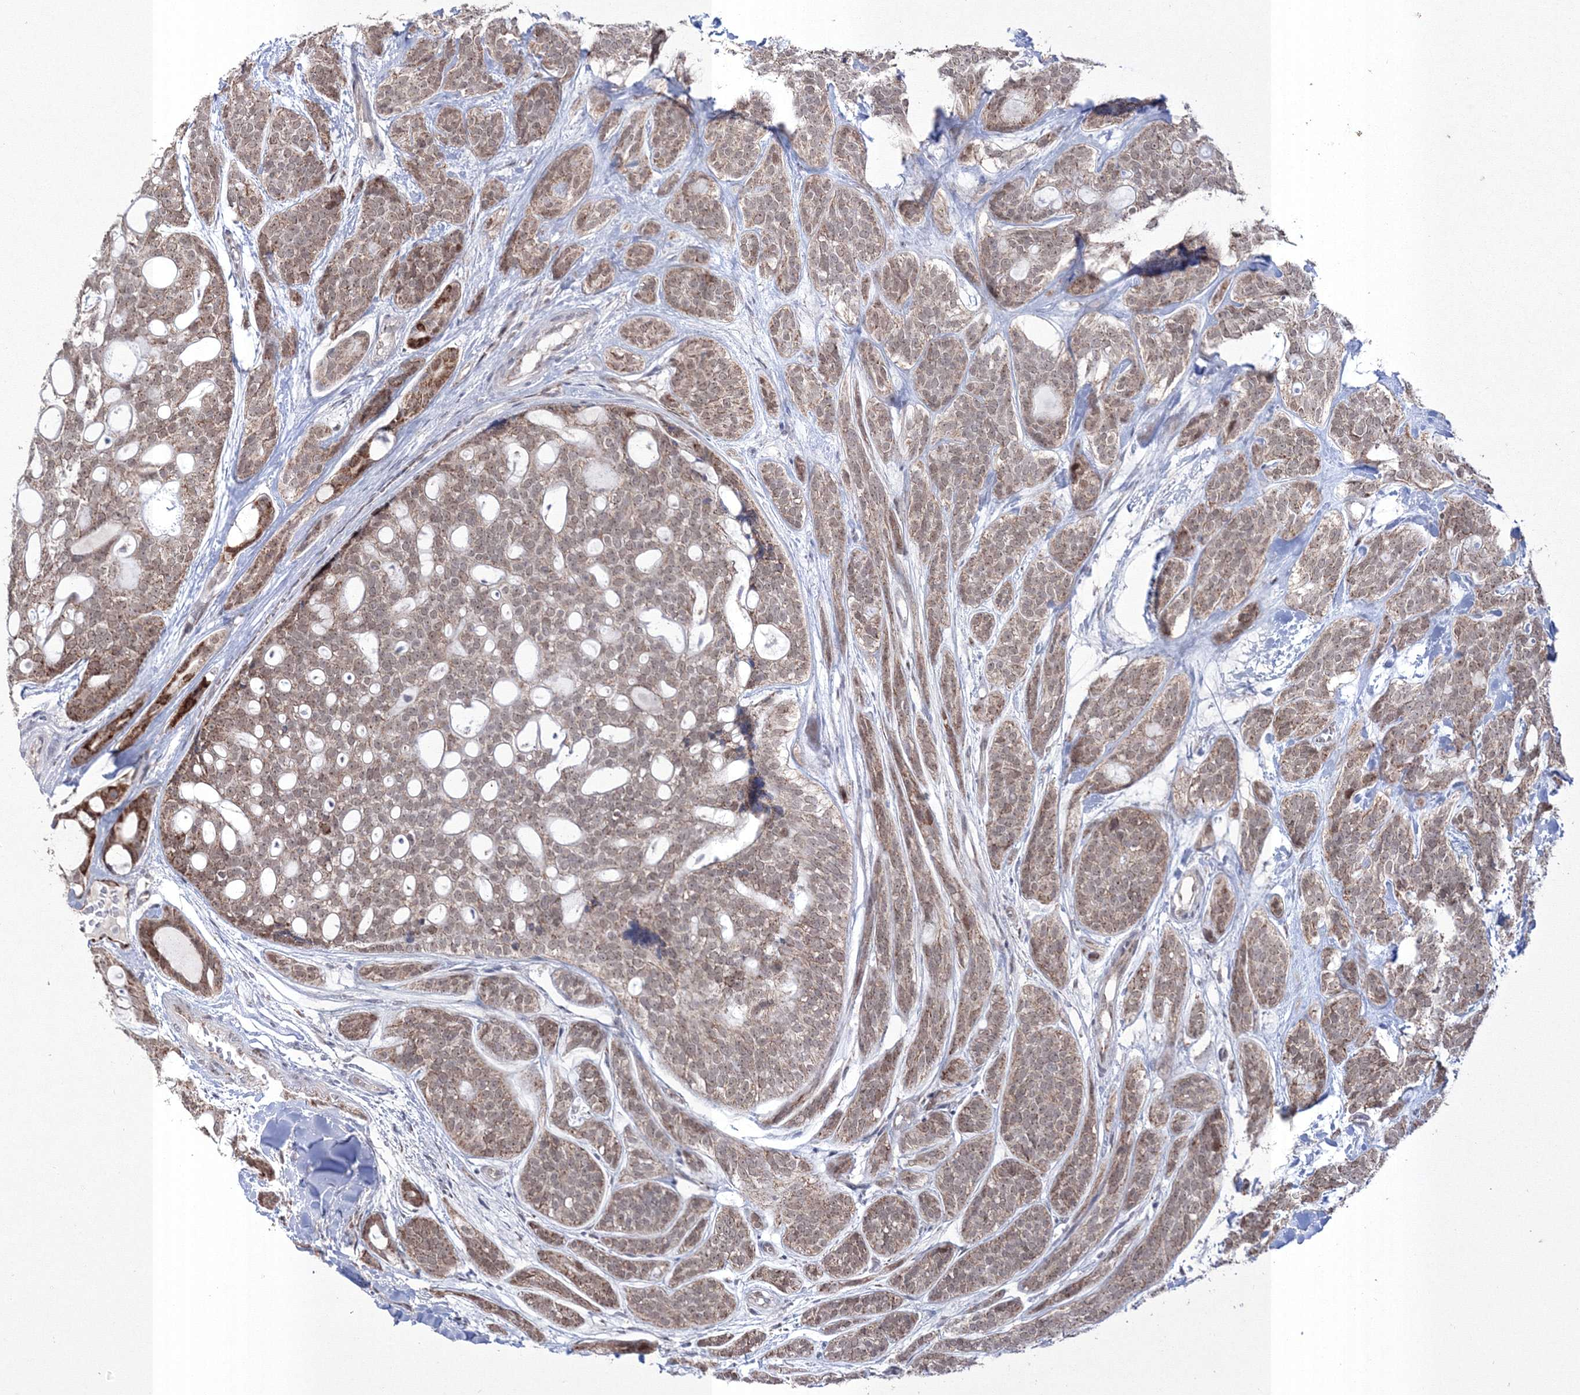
{"staining": {"intensity": "strong", "quantity": ">75%", "location": "cytoplasmic/membranous,nuclear"}, "tissue": "head and neck cancer", "cell_type": "Tumor cells", "image_type": "cancer", "snomed": [{"axis": "morphology", "description": "Adenocarcinoma, NOS"}, {"axis": "topography", "description": "Head-Neck"}], "caption": "Brown immunohistochemical staining in head and neck adenocarcinoma shows strong cytoplasmic/membranous and nuclear staining in approximately >75% of tumor cells. (brown staining indicates protein expression, while blue staining denotes nuclei).", "gene": "GRSF1", "patient": {"sex": "male", "age": 66}}